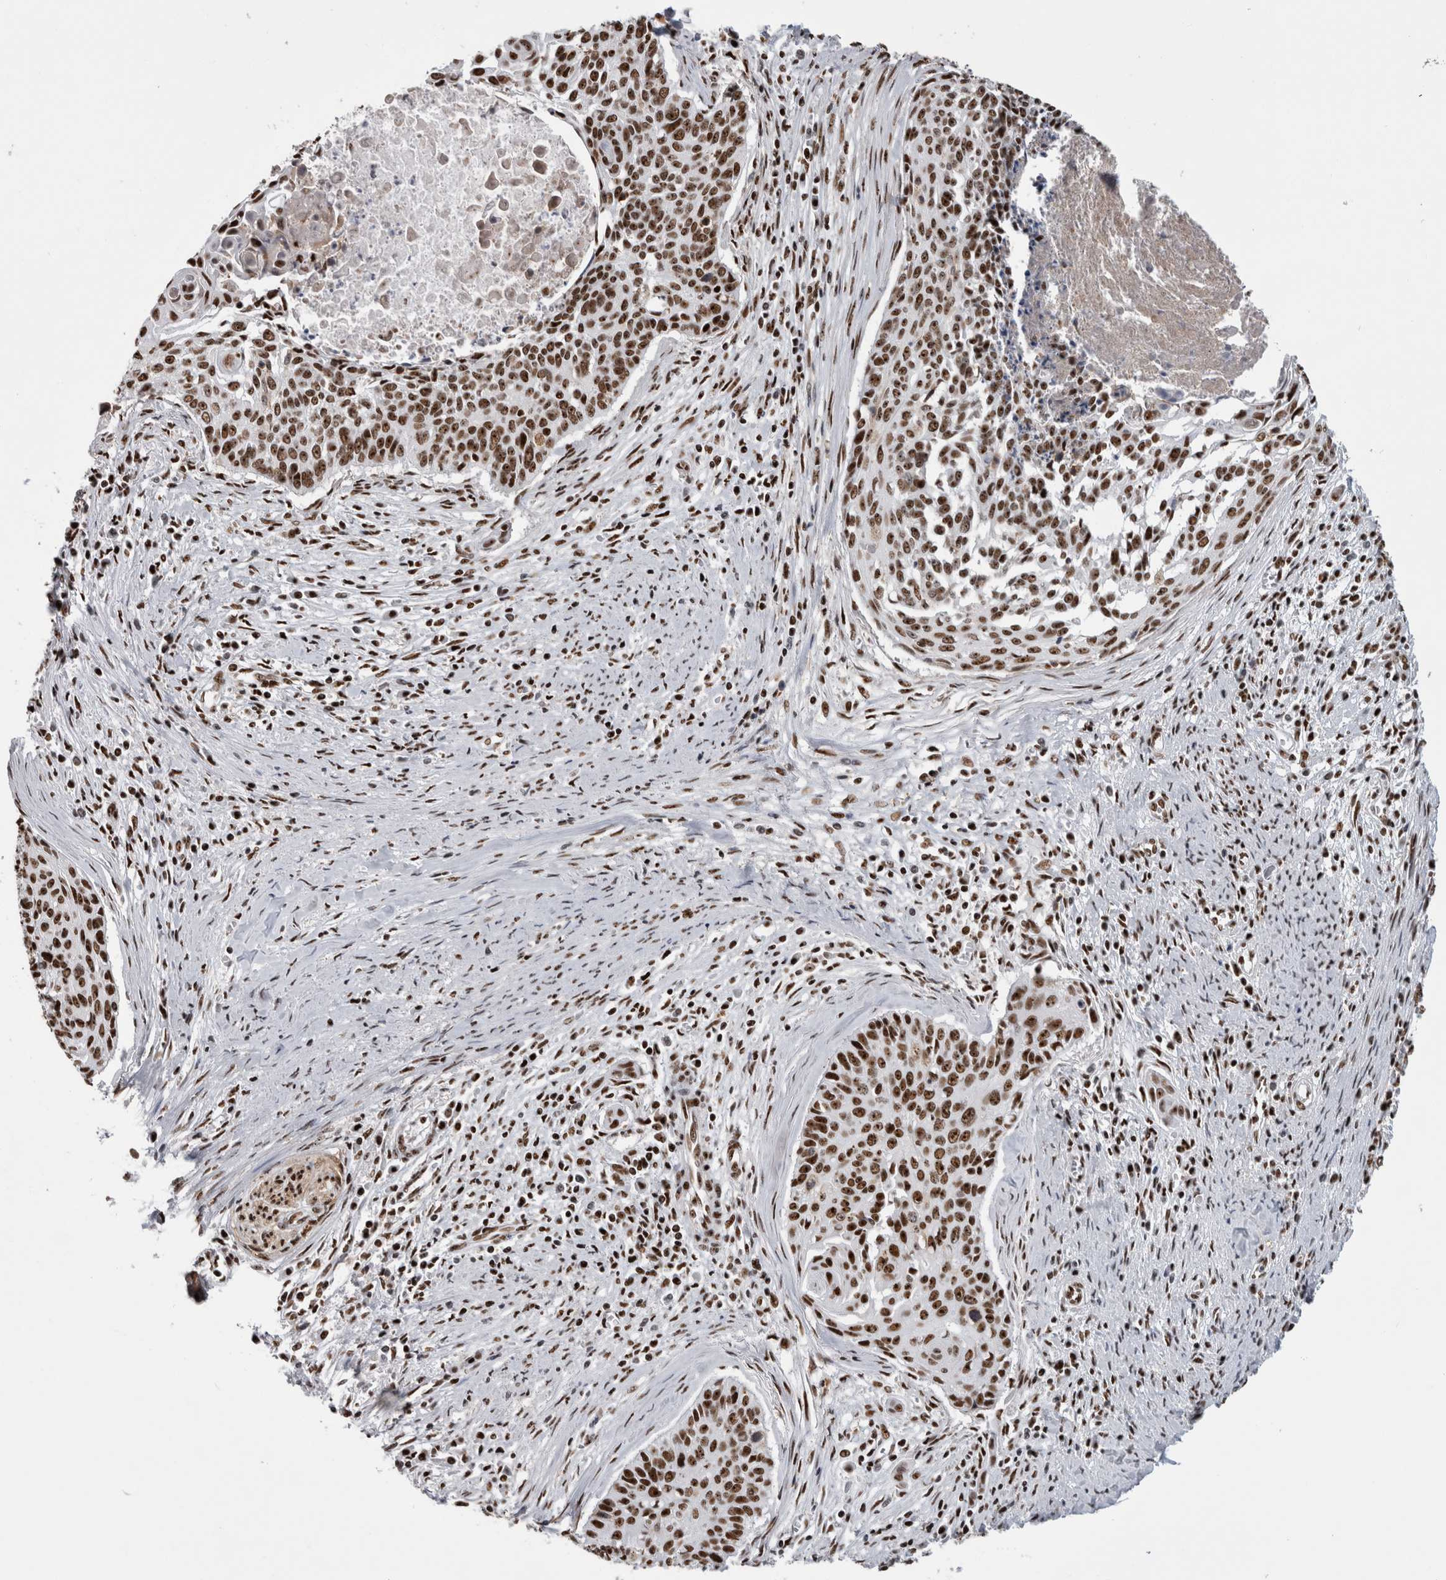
{"staining": {"intensity": "strong", "quantity": ">75%", "location": "nuclear"}, "tissue": "cervical cancer", "cell_type": "Tumor cells", "image_type": "cancer", "snomed": [{"axis": "morphology", "description": "Squamous cell carcinoma, NOS"}, {"axis": "topography", "description": "Cervix"}], "caption": "Brown immunohistochemical staining in human cervical squamous cell carcinoma demonstrates strong nuclear staining in approximately >75% of tumor cells.", "gene": "NCL", "patient": {"sex": "female", "age": 55}}